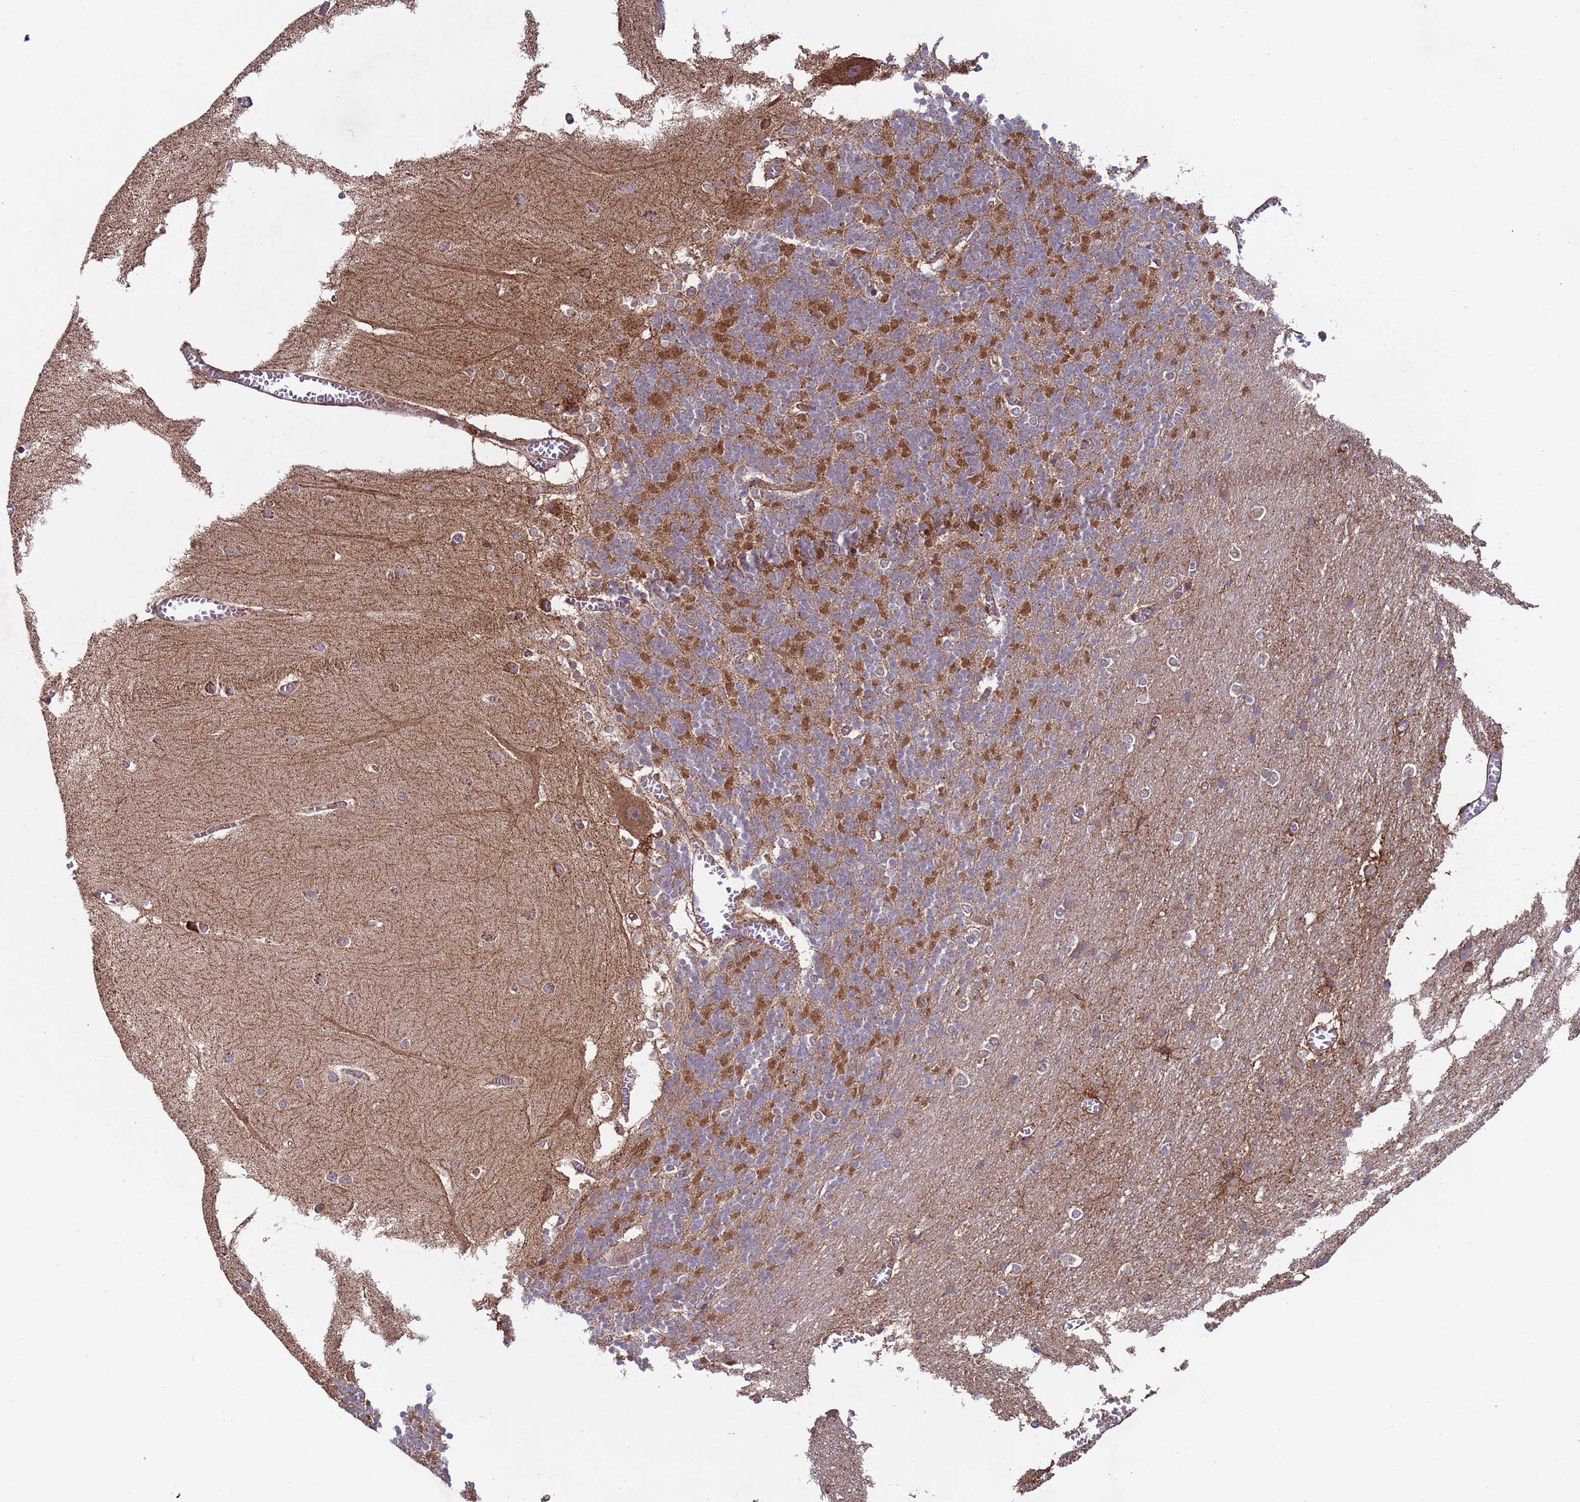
{"staining": {"intensity": "strong", "quantity": "<25%", "location": "cytoplasmic/membranous"}, "tissue": "cerebellum", "cell_type": "Cells in granular layer", "image_type": "normal", "snomed": [{"axis": "morphology", "description": "Normal tissue, NOS"}, {"axis": "topography", "description": "Cerebellum"}], "caption": "An IHC histopathology image of unremarkable tissue is shown. Protein staining in brown labels strong cytoplasmic/membranous positivity in cerebellum within cells in granular layer.", "gene": "ACAD8", "patient": {"sex": "male", "age": 37}}